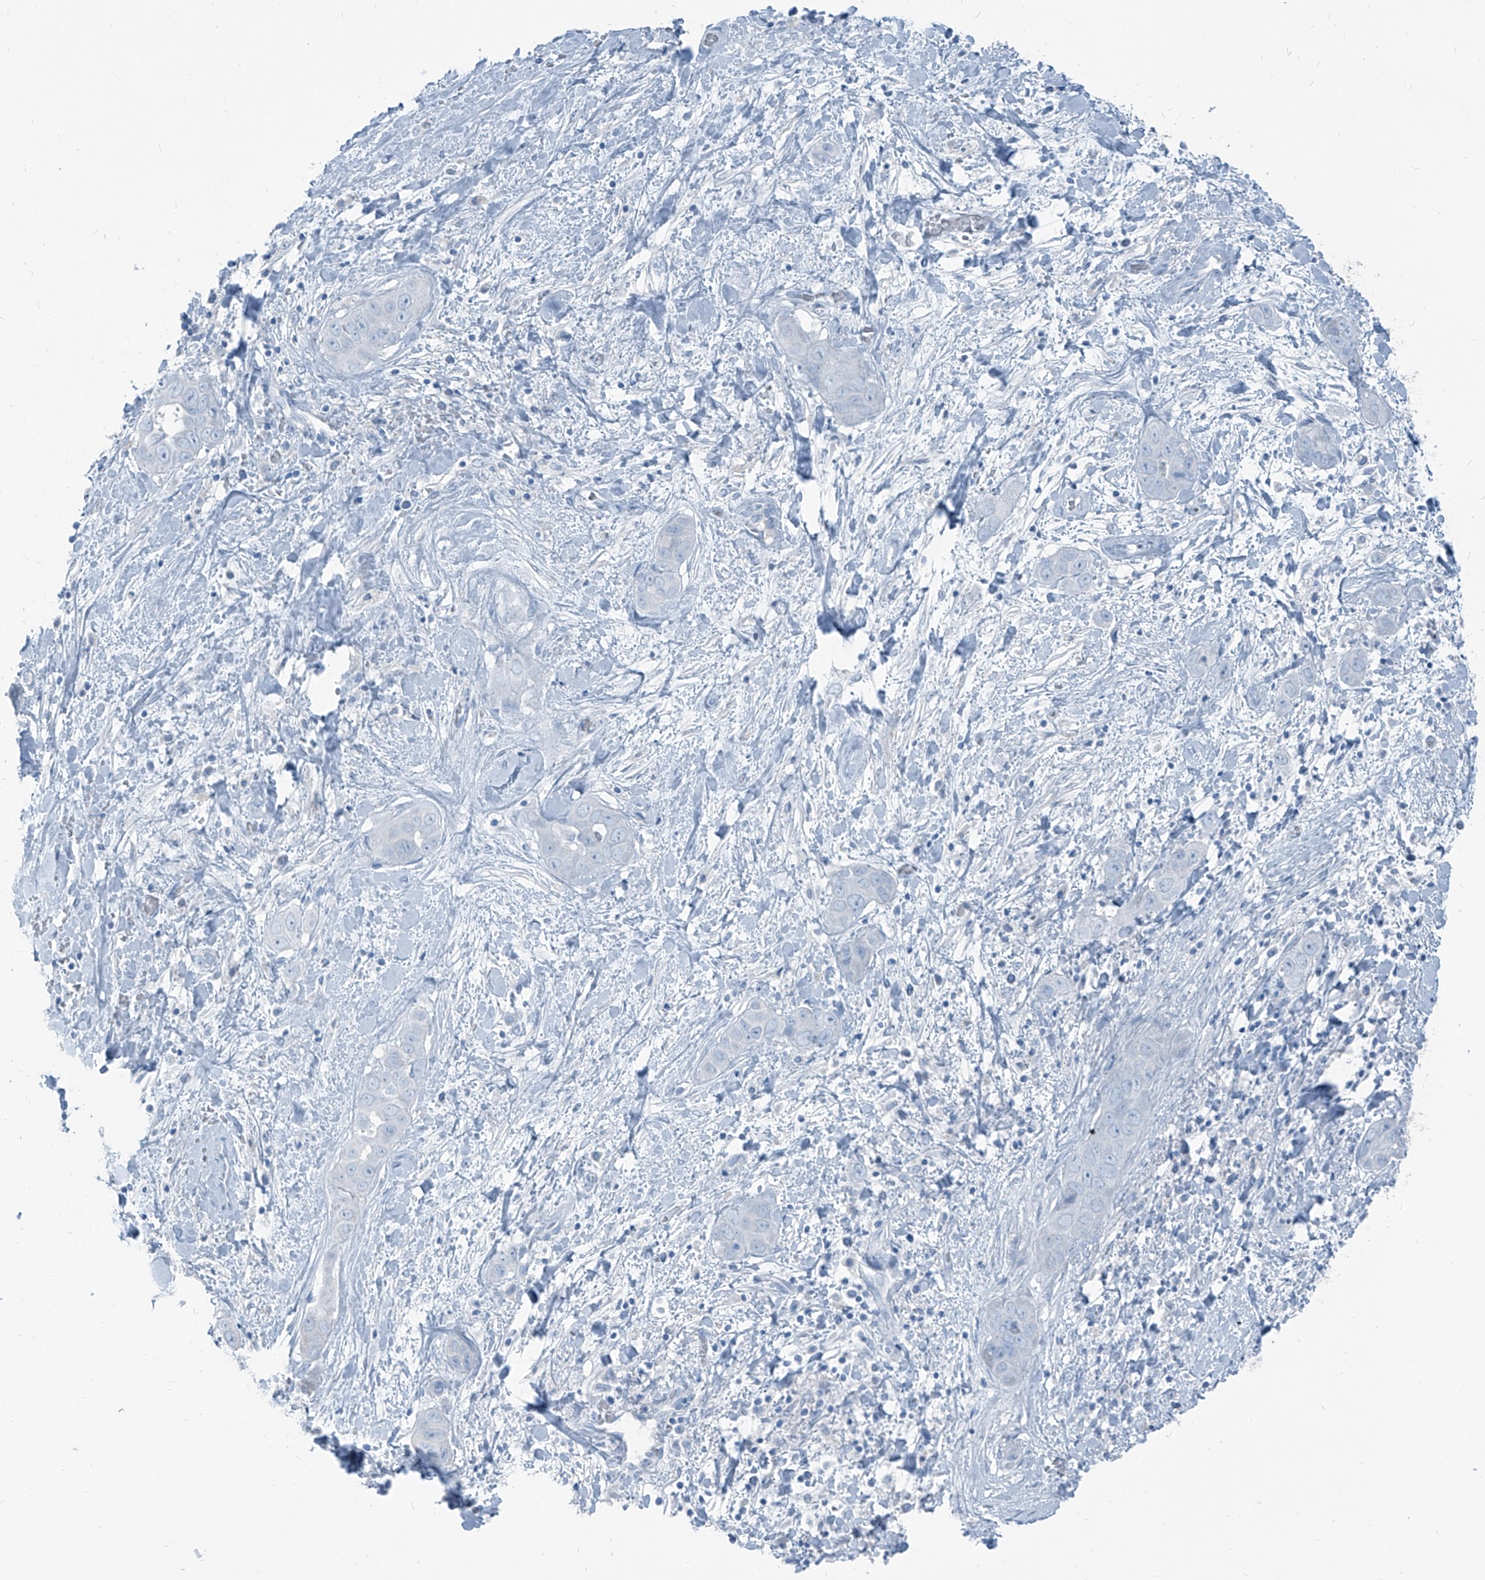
{"staining": {"intensity": "negative", "quantity": "none", "location": "none"}, "tissue": "liver cancer", "cell_type": "Tumor cells", "image_type": "cancer", "snomed": [{"axis": "morphology", "description": "Cholangiocarcinoma"}, {"axis": "topography", "description": "Liver"}], "caption": "Immunohistochemistry of human liver cancer (cholangiocarcinoma) exhibits no positivity in tumor cells.", "gene": "RGN", "patient": {"sex": "female", "age": 52}}